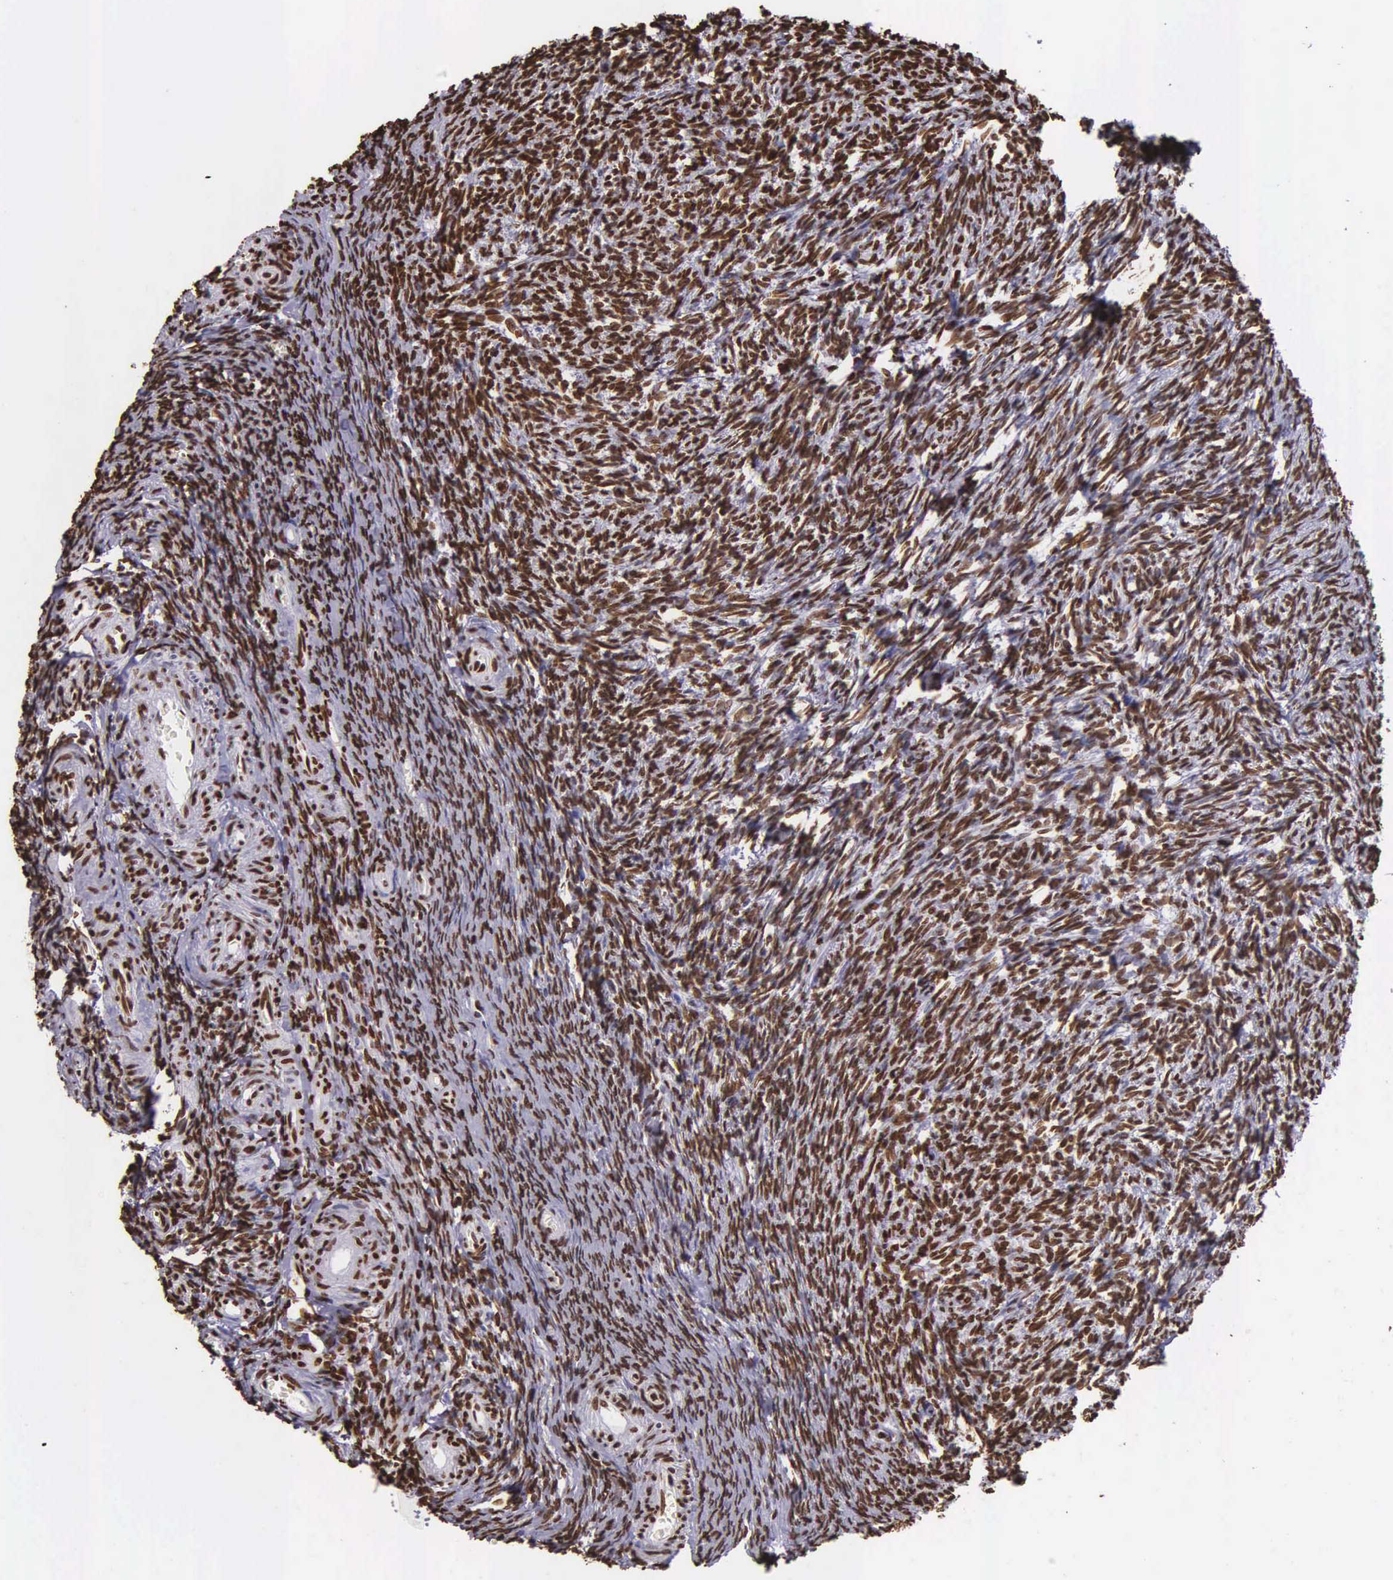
{"staining": {"intensity": "strong", "quantity": ">75%", "location": "nuclear"}, "tissue": "ovary", "cell_type": "Ovarian stroma cells", "image_type": "normal", "snomed": [{"axis": "morphology", "description": "Normal tissue, NOS"}, {"axis": "topography", "description": "Ovary"}], "caption": "Approximately >75% of ovarian stroma cells in unremarkable ovary demonstrate strong nuclear protein positivity as visualized by brown immunohistochemical staining.", "gene": "H1", "patient": {"sex": "female", "age": 54}}